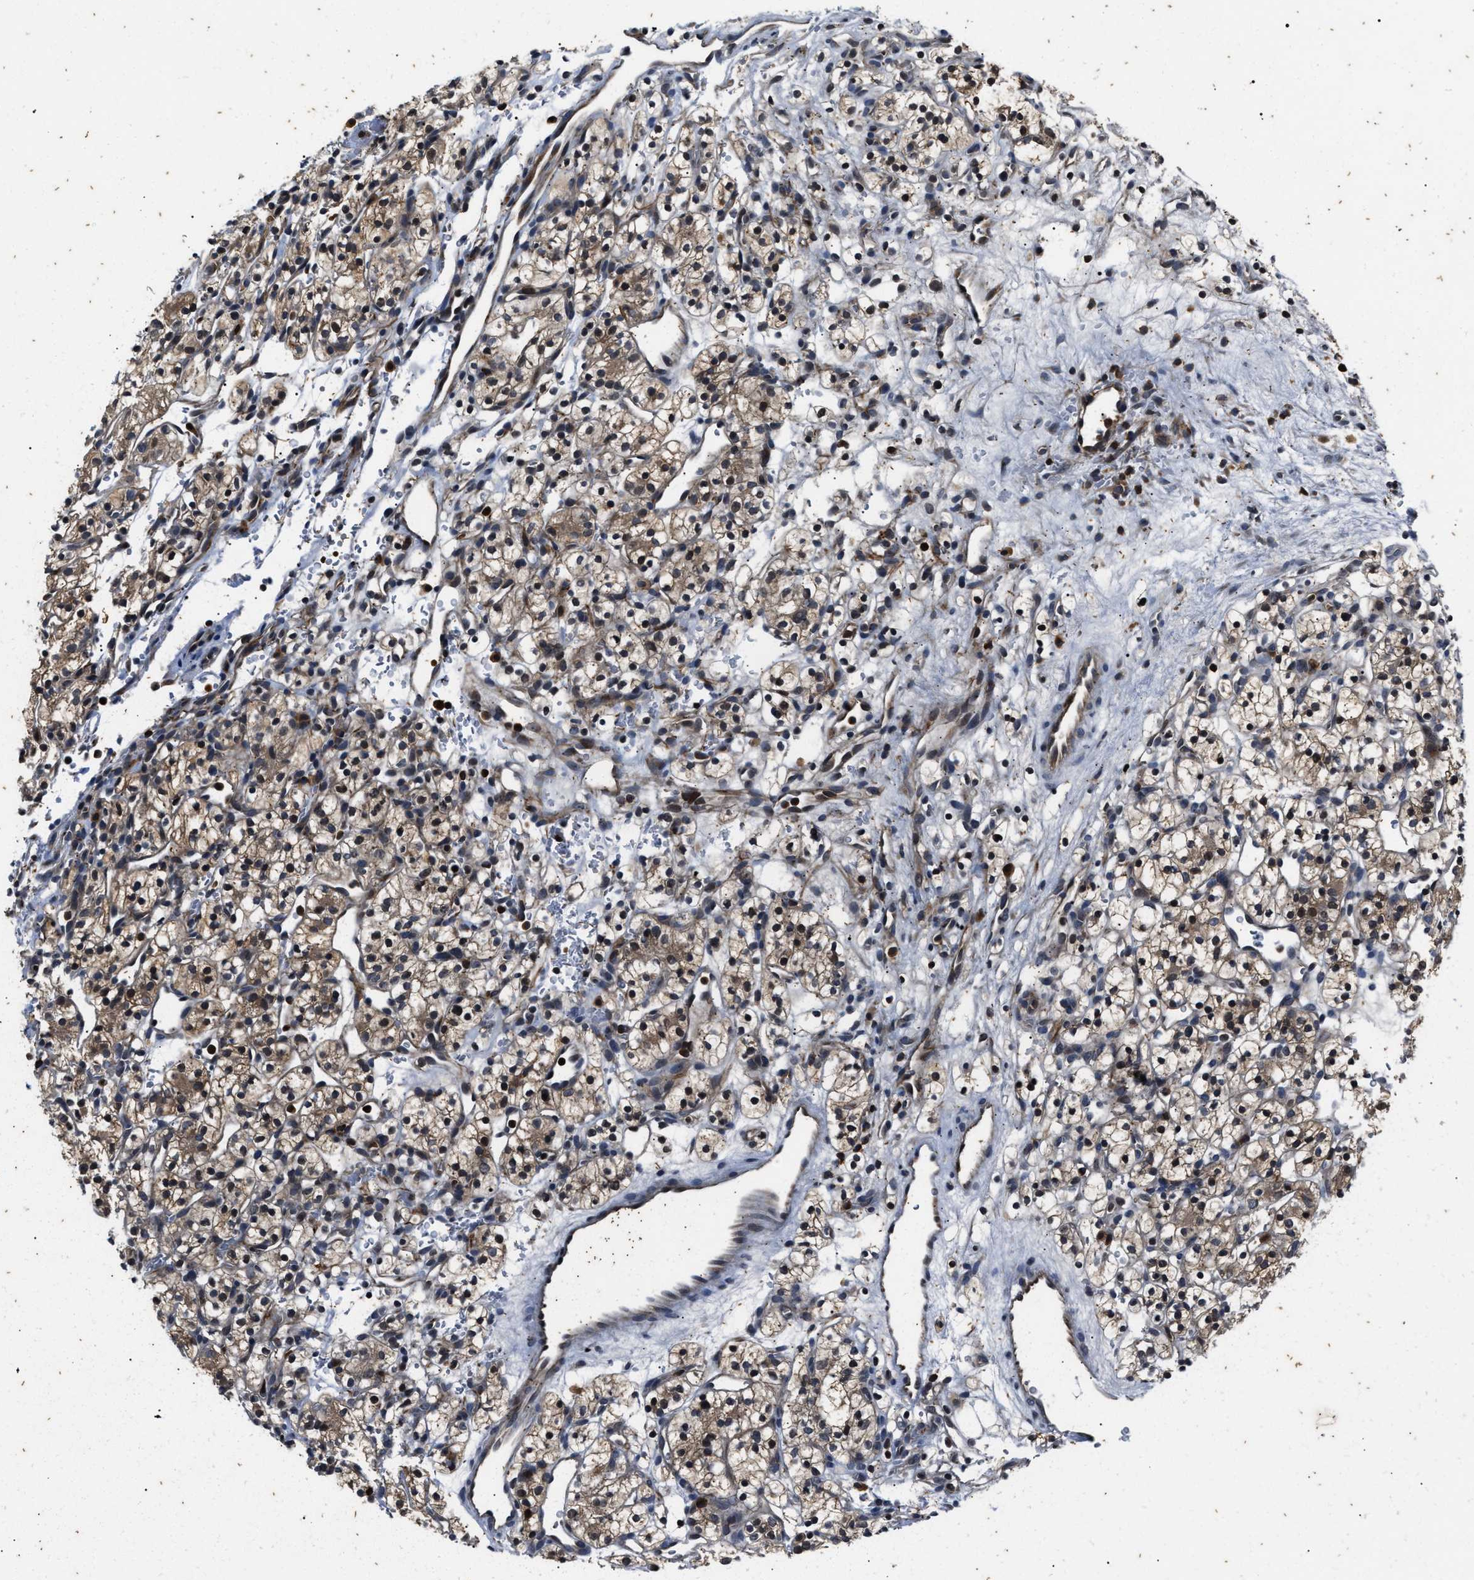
{"staining": {"intensity": "weak", "quantity": "25%-75%", "location": "cytoplasmic/membranous"}, "tissue": "renal cancer", "cell_type": "Tumor cells", "image_type": "cancer", "snomed": [{"axis": "morphology", "description": "Adenocarcinoma, NOS"}, {"axis": "topography", "description": "Kidney"}], "caption": "Renal cancer stained with a brown dye displays weak cytoplasmic/membranous positive expression in approximately 25%-75% of tumor cells.", "gene": "PTPN7", "patient": {"sex": "female", "age": 57}}